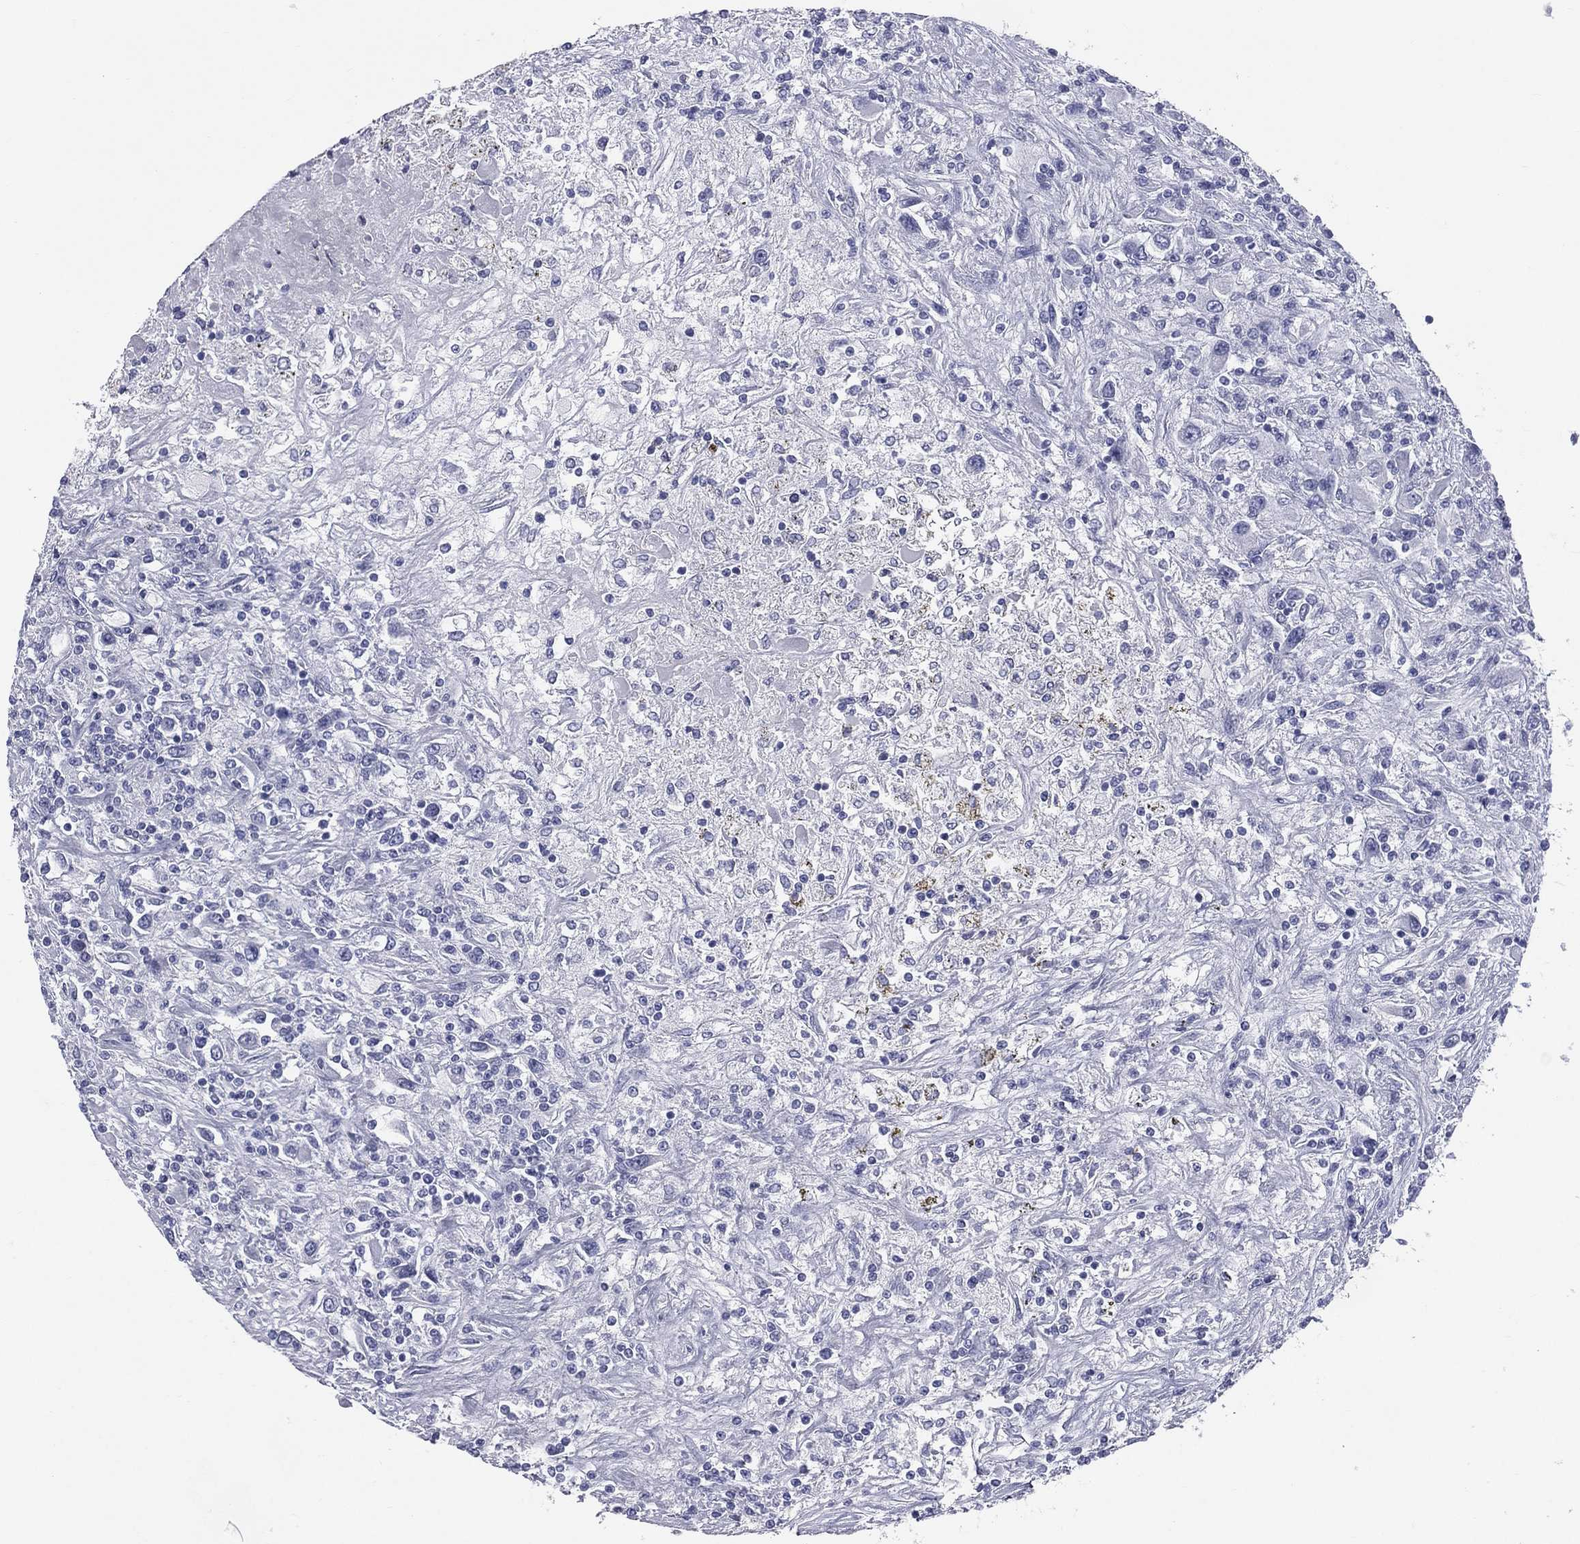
{"staining": {"intensity": "negative", "quantity": "none", "location": "none"}, "tissue": "renal cancer", "cell_type": "Tumor cells", "image_type": "cancer", "snomed": [{"axis": "morphology", "description": "Adenocarcinoma, NOS"}, {"axis": "topography", "description": "Kidney"}], "caption": "Renal cancer was stained to show a protein in brown. There is no significant staining in tumor cells.", "gene": "MLN", "patient": {"sex": "female", "age": 67}}